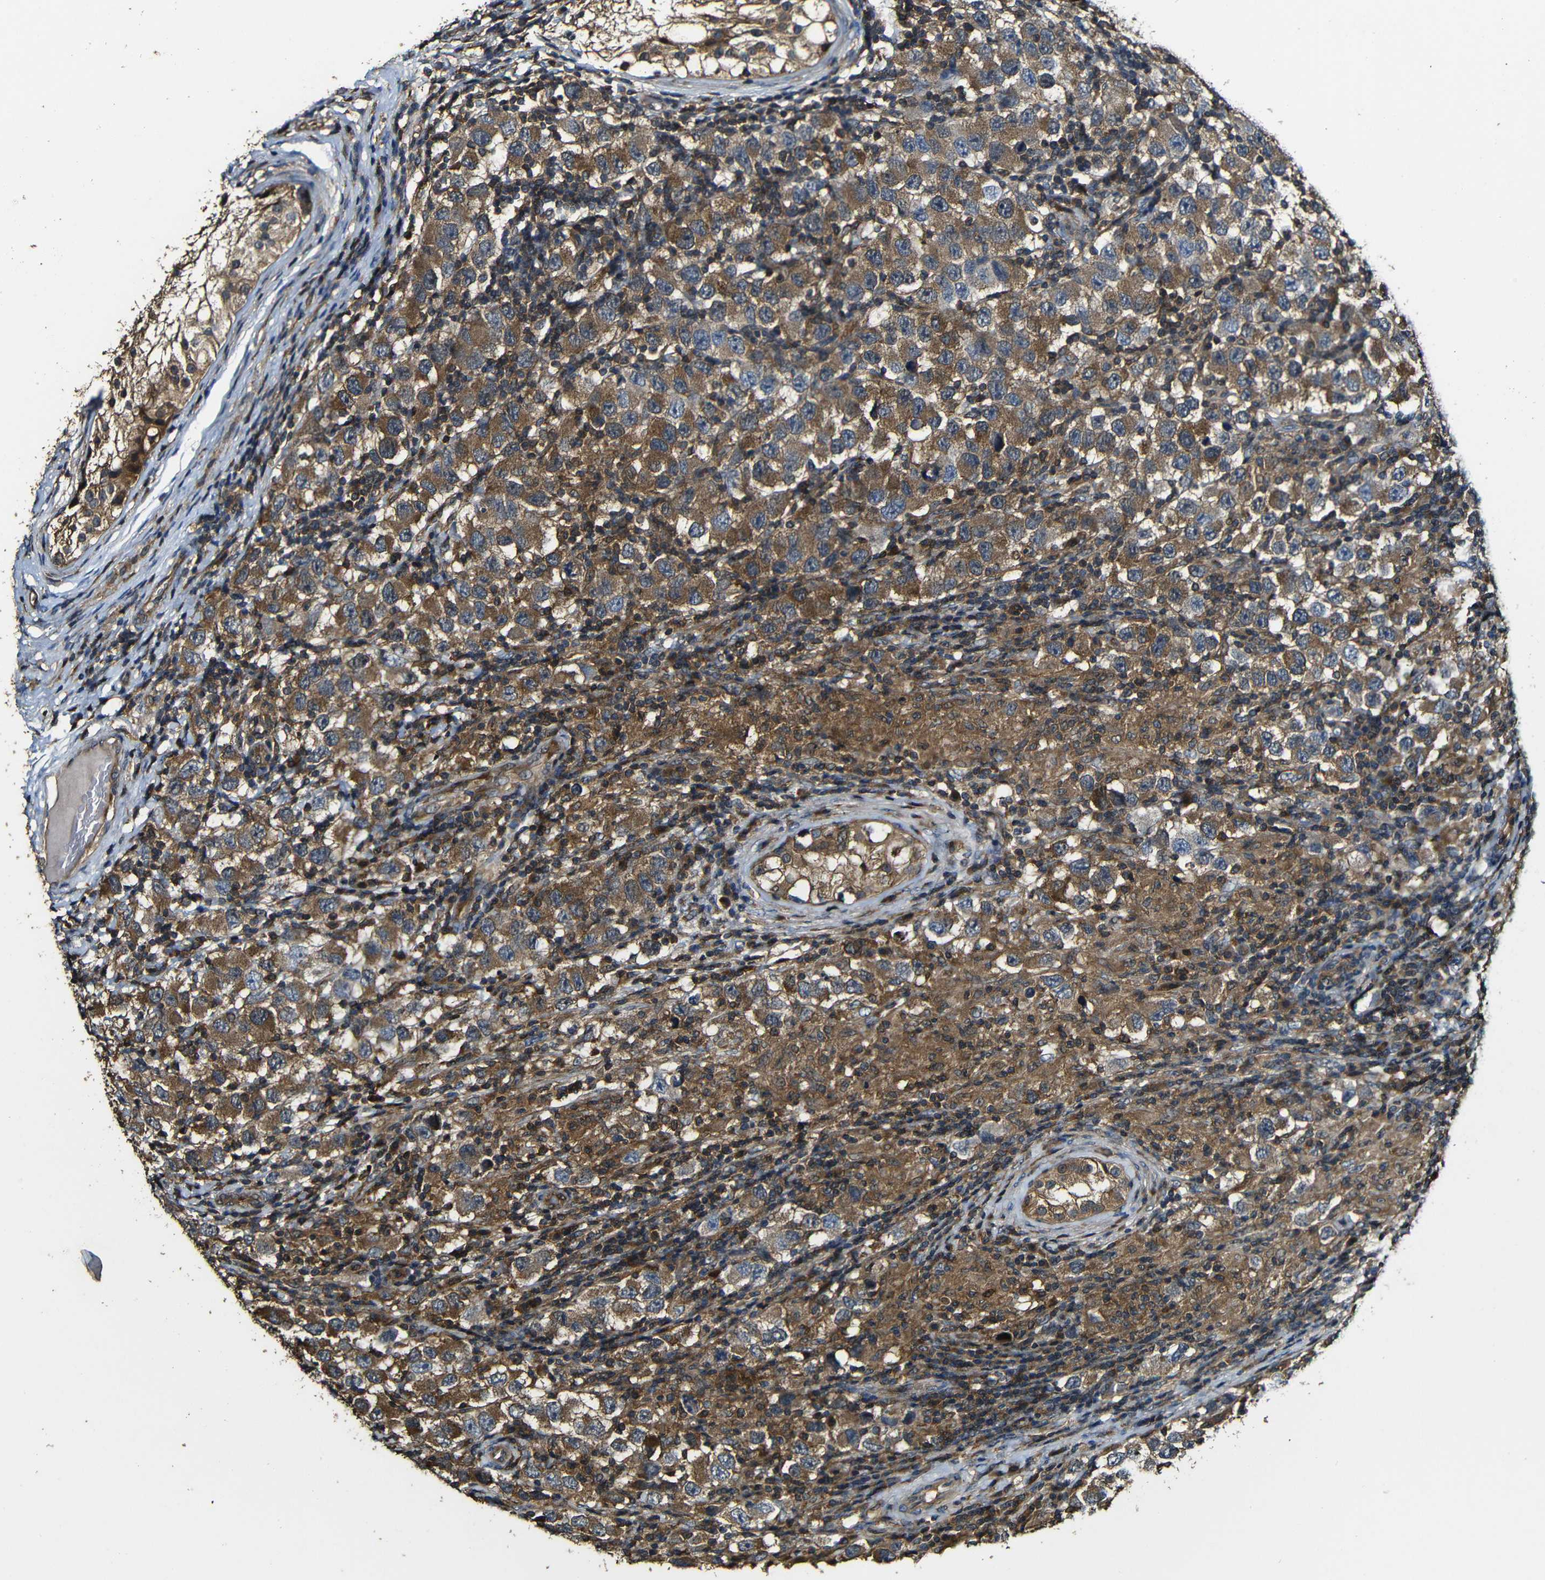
{"staining": {"intensity": "strong", "quantity": ">75%", "location": "cytoplasmic/membranous"}, "tissue": "testis cancer", "cell_type": "Tumor cells", "image_type": "cancer", "snomed": [{"axis": "morphology", "description": "Carcinoma, Embryonal, NOS"}, {"axis": "topography", "description": "Testis"}], "caption": "This is a photomicrograph of IHC staining of testis embryonal carcinoma, which shows strong staining in the cytoplasmic/membranous of tumor cells.", "gene": "CASP8", "patient": {"sex": "male", "age": 21}}